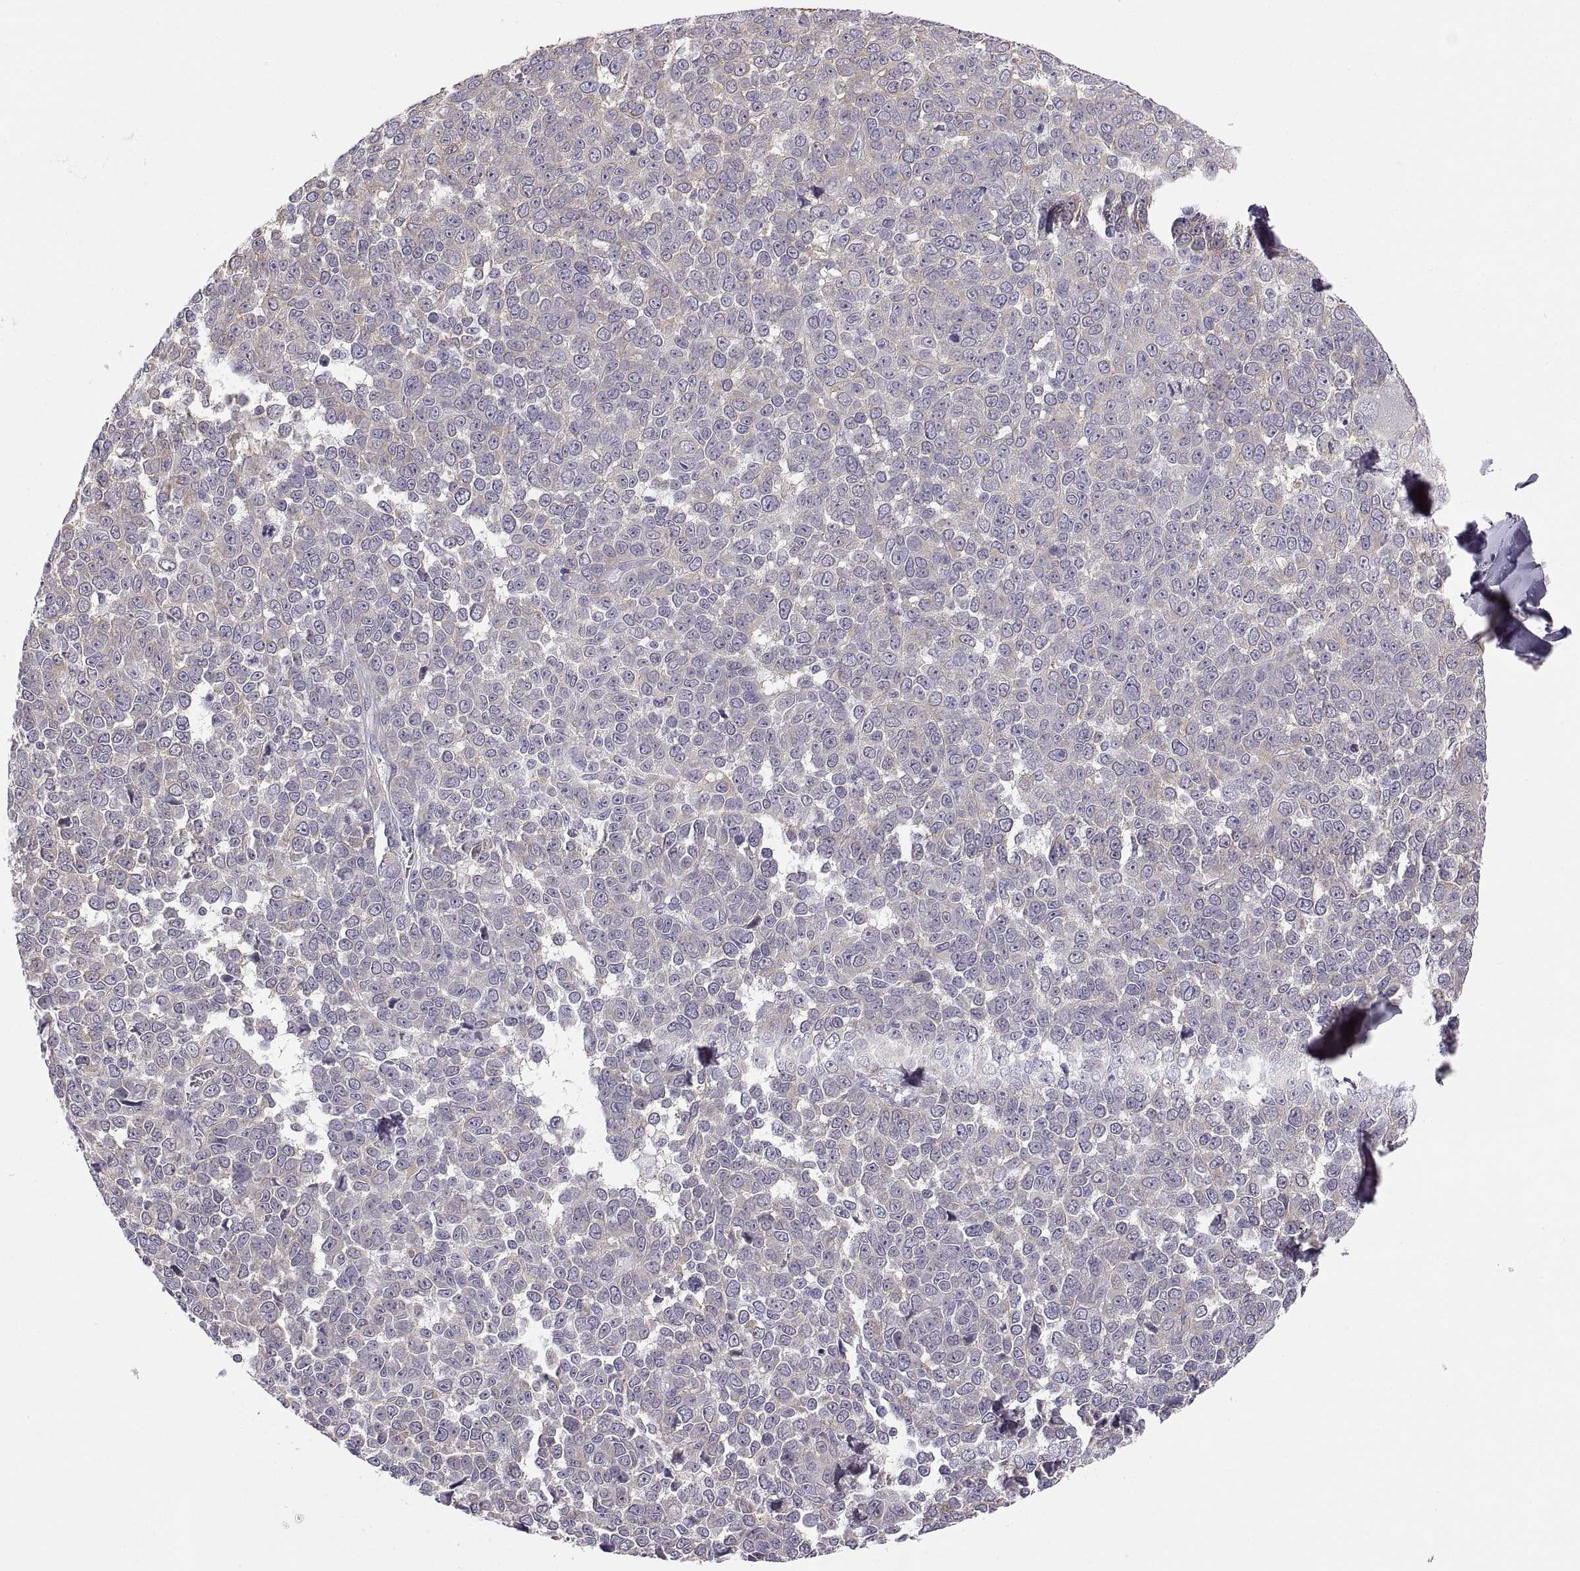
{"staining": {"intensity": "negative", "quantity": "none", "location": "none"}, "tissue": "melanoma", "cell_type": "Tumor cells", "image_type": "cancer", "snomed": [{"axis": "morphology", "description": "Malignant melanoma, NOS"}, {"axis": "topography", "description": "Skin"}], "caption": "A photomicrograph of malignant melanoma stained for a protein reveals no brown staining in tumor cells.", "gene": "C3orf22", "patient": {"sex": "female", "age": 95}}